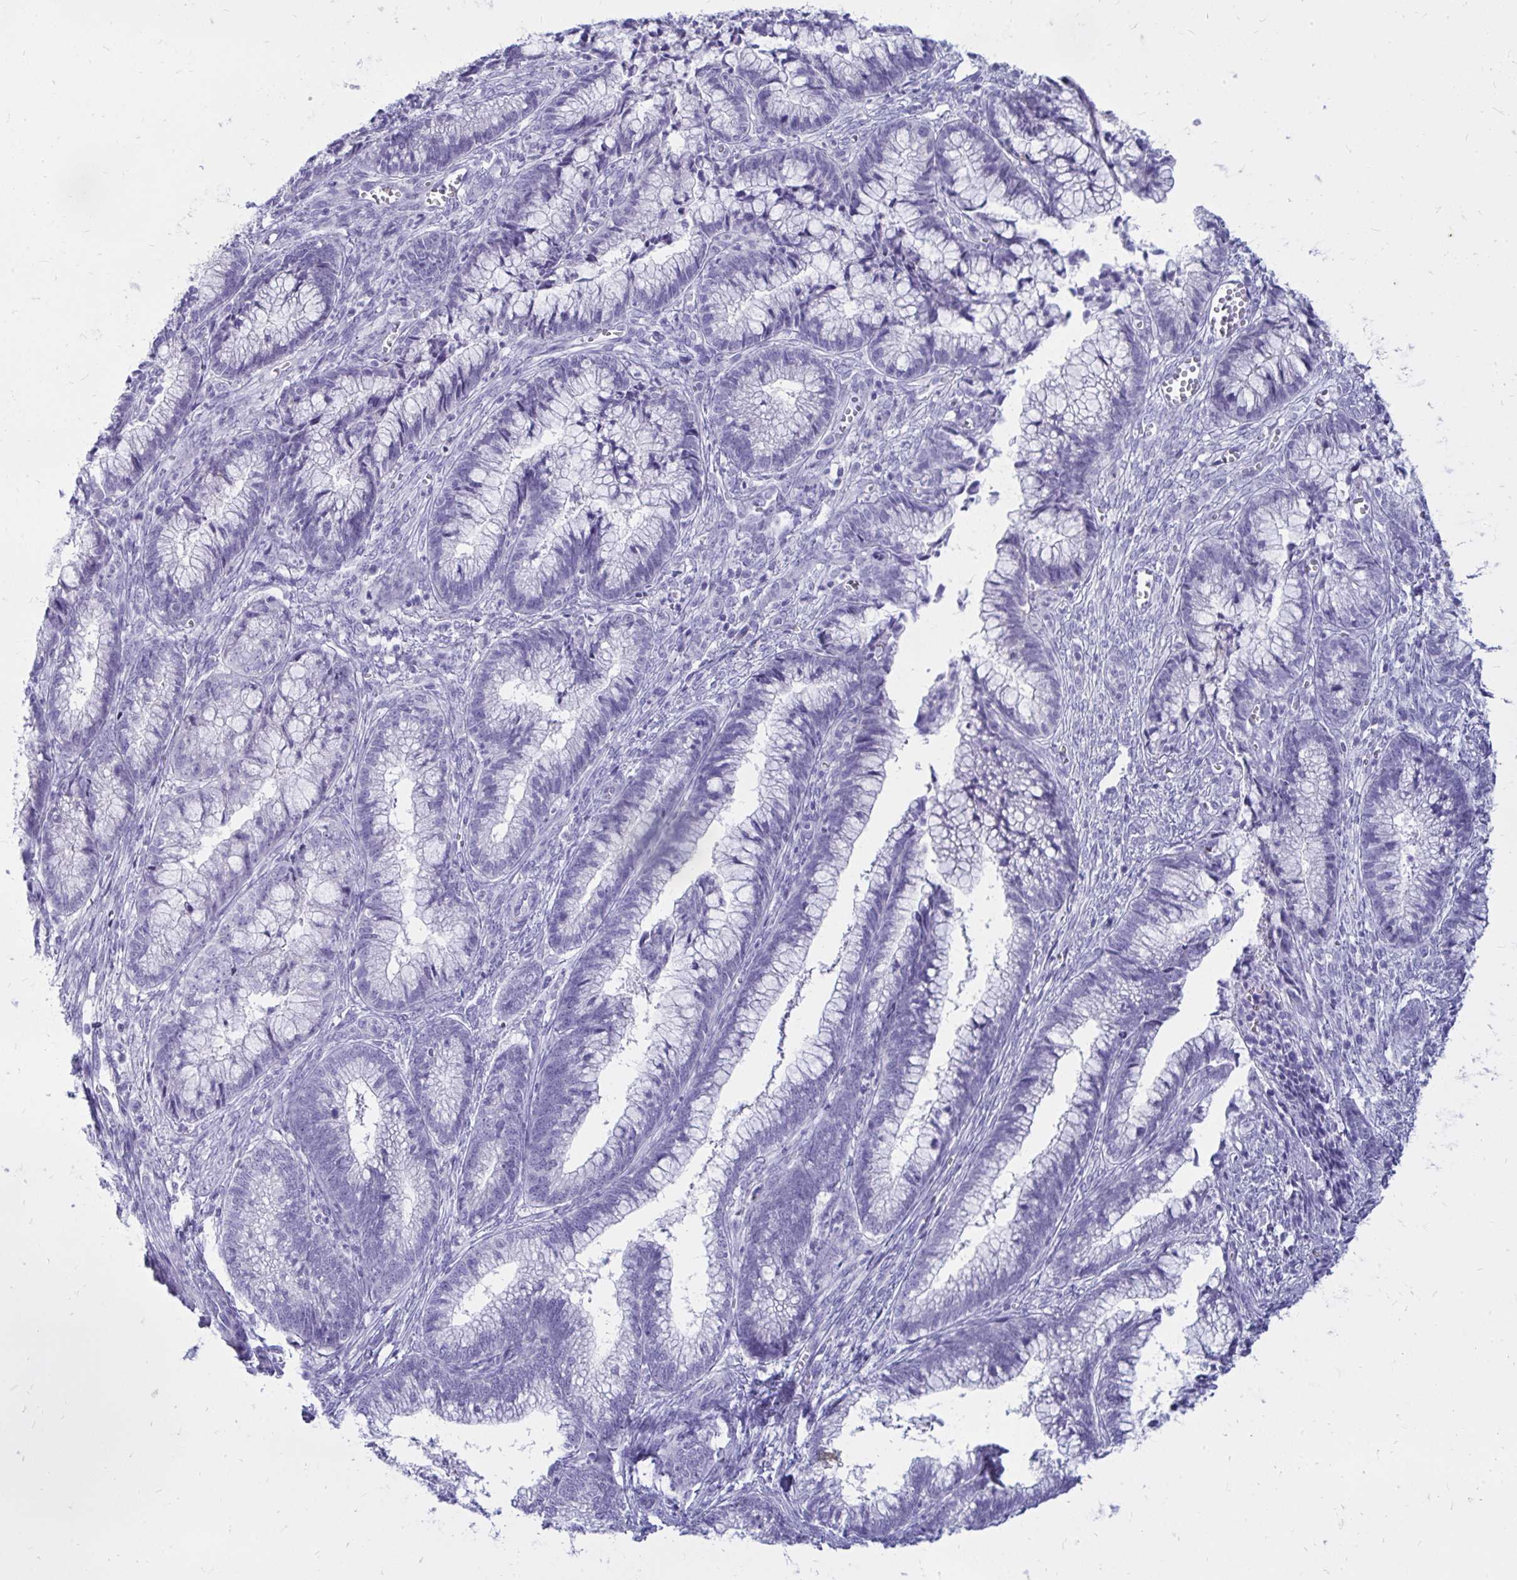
{"staining": {"intensity": "negative", "quantity": "none", "location": "none"}, "tissue": "cervical cancer", "cell_type": "Tumor cells", "image_type": "cancer", "snomed": [{"axis": "morphology", "description": "Adenocarcinoma, NOS"}, {"axis": "topography", "description": "Cervix"}], "caption": "There is no significant staining in tumor cells of cervical adenocarcinoma.", "gene": "NANOGNB", "patient": {"sex": "female", "age": 44}}